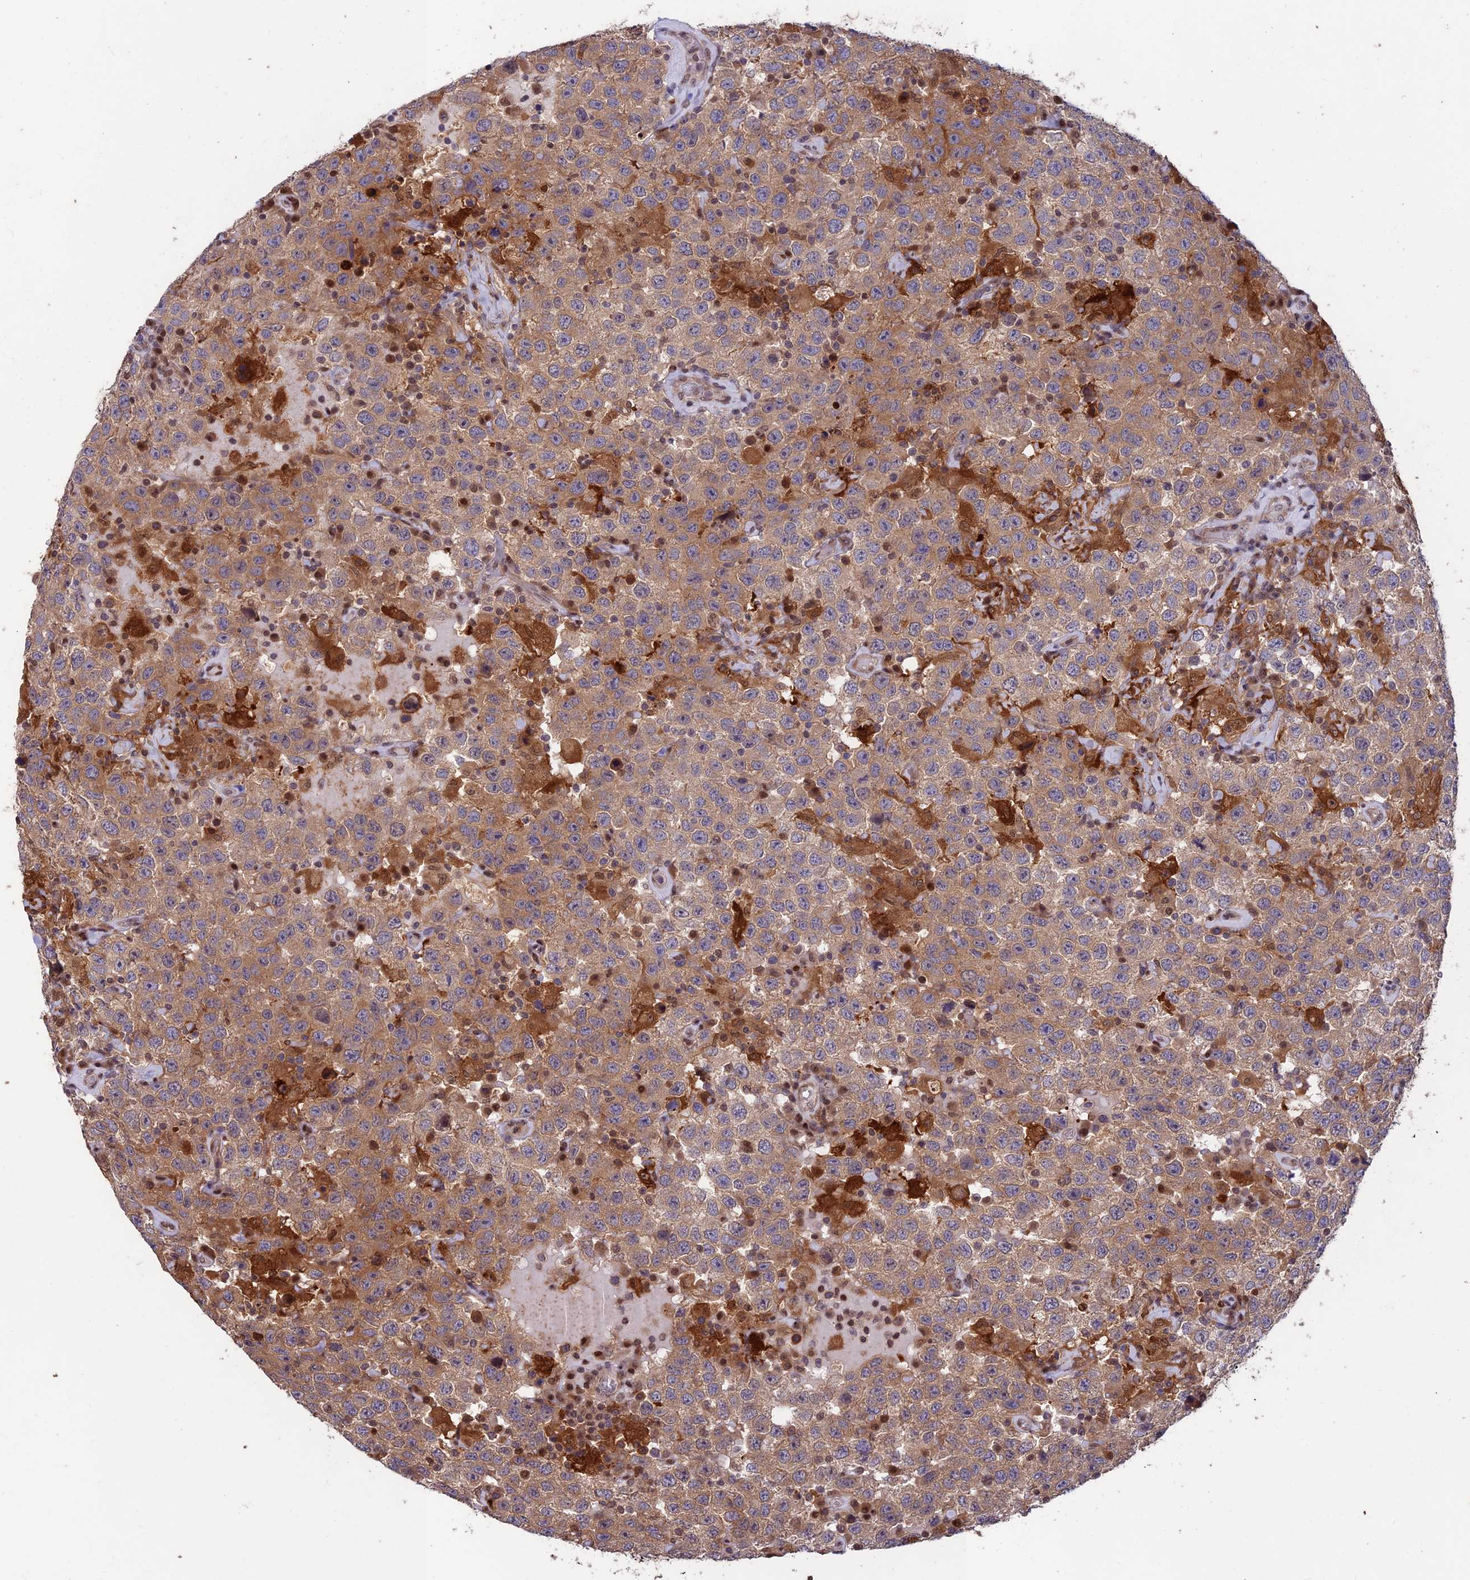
{"staining": {"intensity": "weak", "quantity": ">75%", "location": "cytoplasmic/membranous"}, "tissue": "testis cancer", "cell_type": "Tumor cells", "image_type": "cancer", "snomed": [{"axis": "morphology", "description": "Seminoma, NOS"}, {"axis": "topography", "description": "Testis"}], "caption": "An image of human testis cancer stained for a protein demonstrates weak cytoplasmic/membranous brown staining in tumor cells. The staining is performed using DAB (3,3'-diaminobenzidine) brown chromogen to label protein expression. The nuclei are counter-stained blue using hematoxylin.", "gene": "MAST2", "patient": {"sex": "male", "age": 41}}